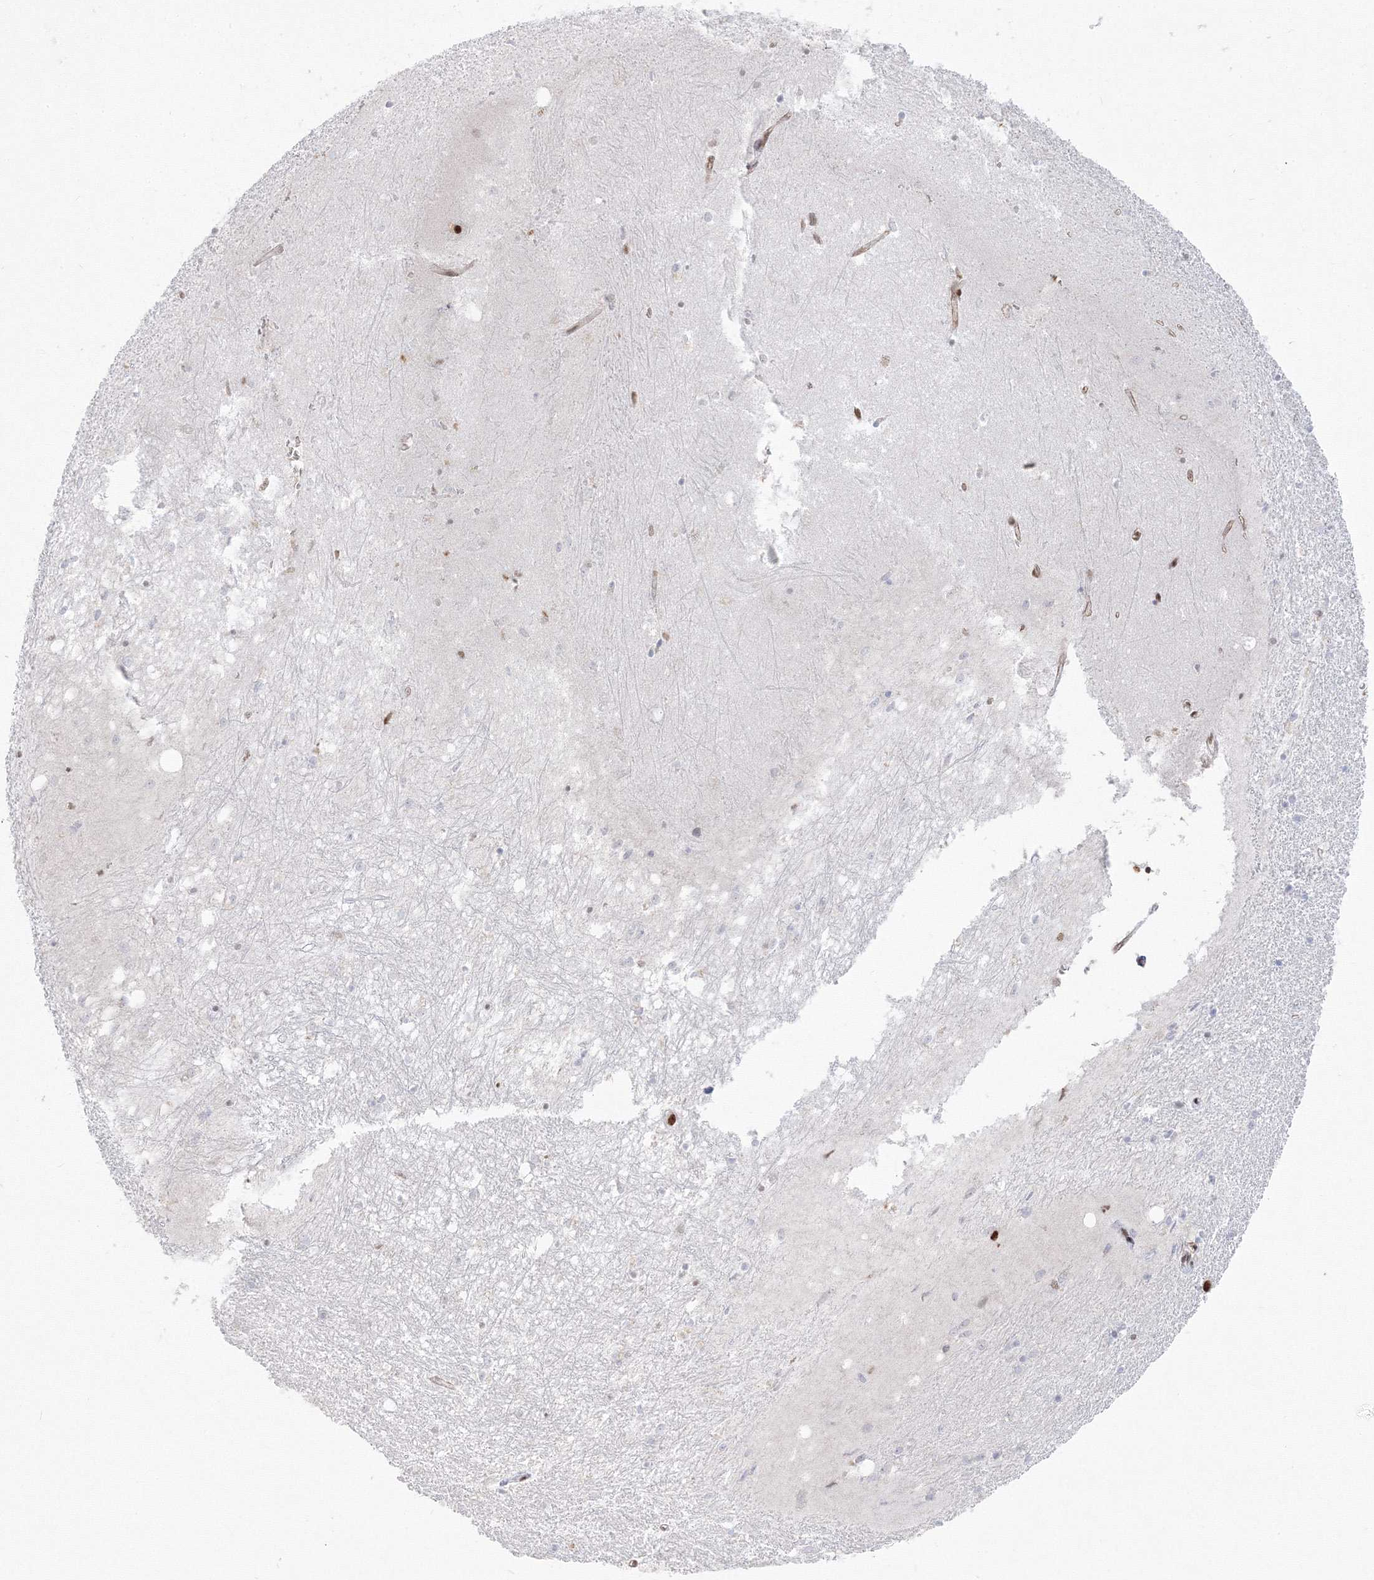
{"staining": {"intensity": "weak", "quantity": "<25%", "location": "nuclear"}, "tissue": "hippocampus", "cell_type": "Glial cells", "image_type": "normal", "snomed": [{"axis": "morphology", "description": "Normal tissue, NOS"}, {"axis": "topography", "description": "Hippocampus"}], "caption": "The micrograph displays no significant staining in glial cells of hippocampus.", "gene": "ZNF638", "patient": {"sex": "female", "age": 64}}